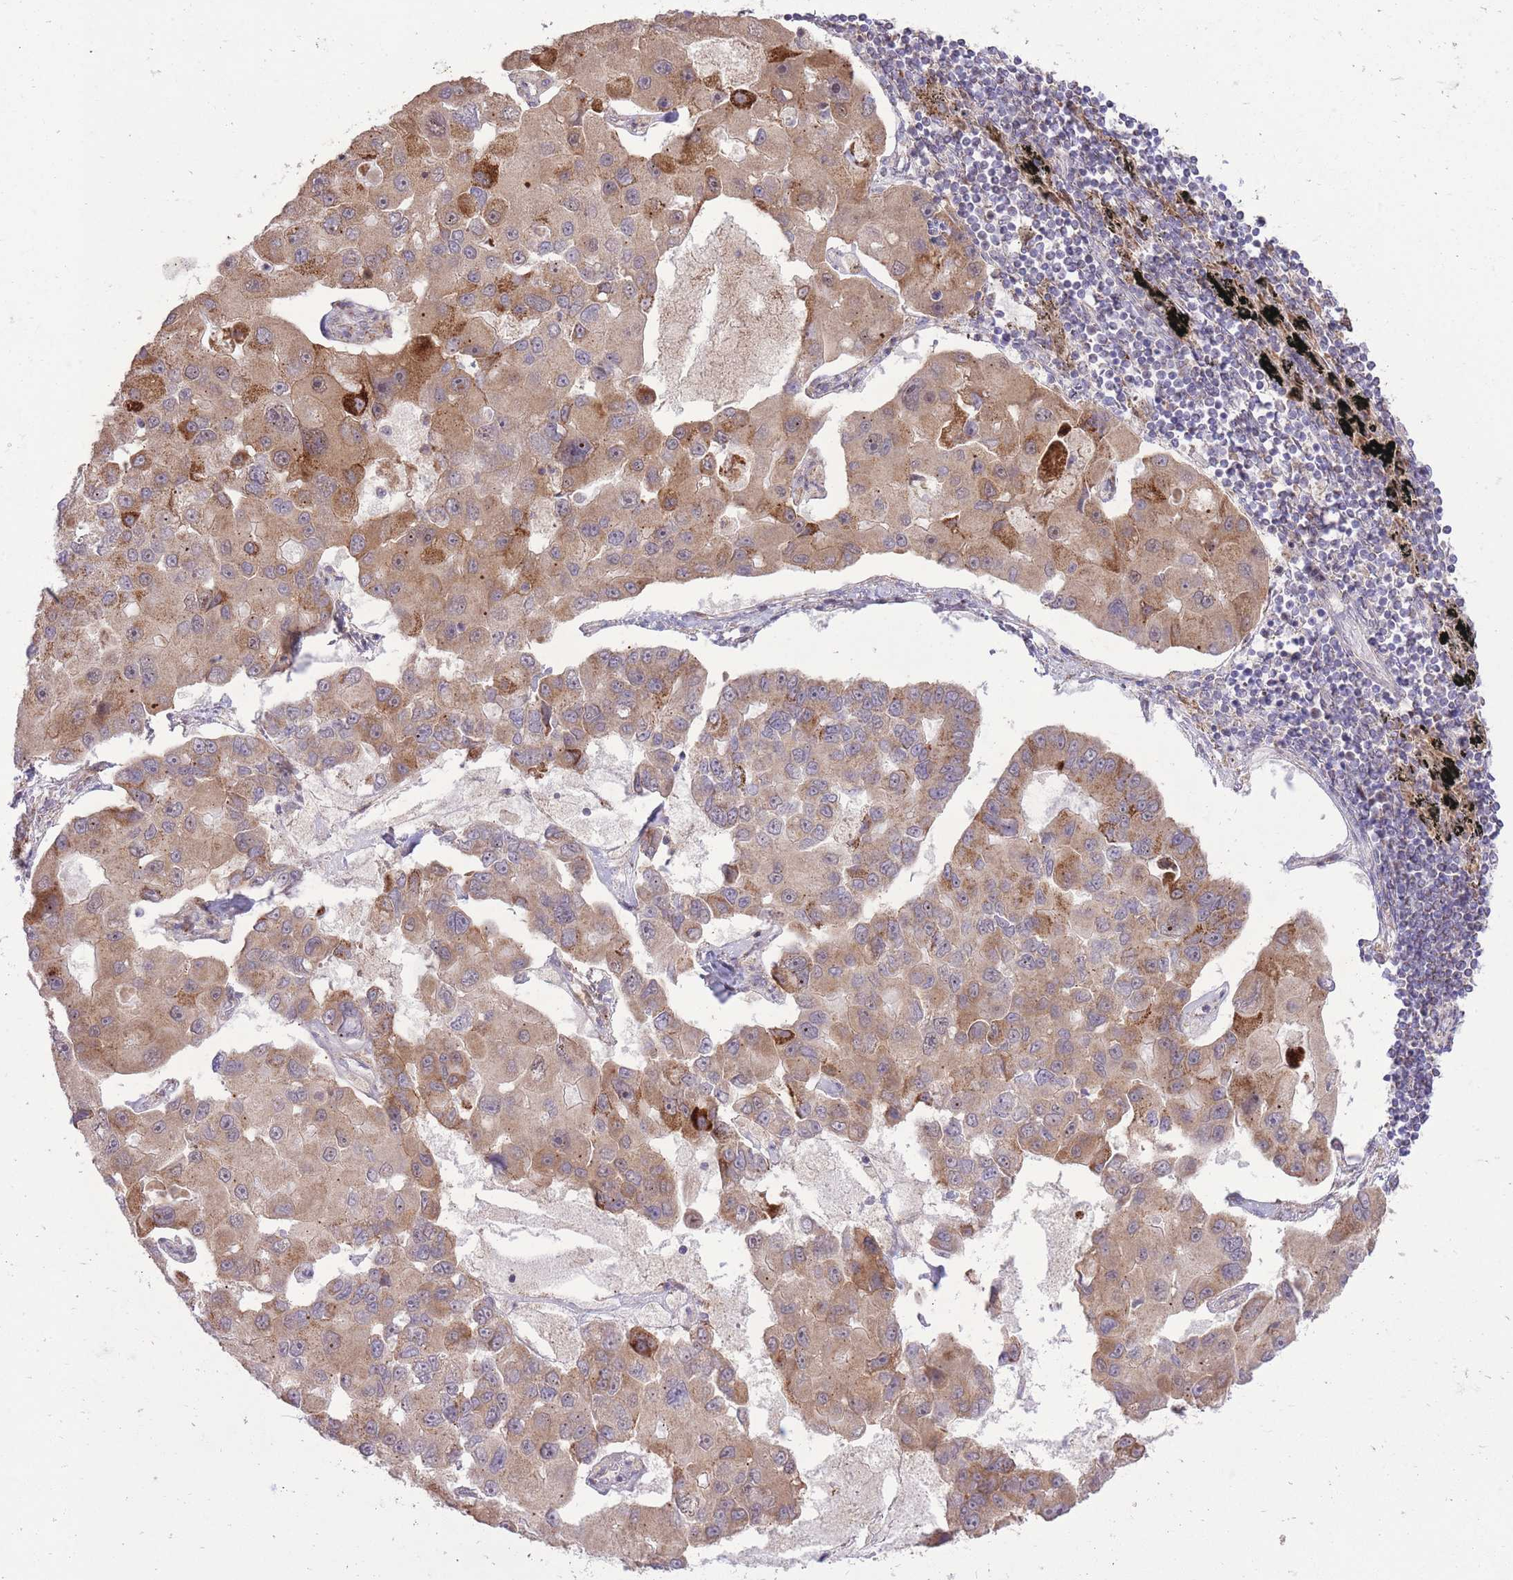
{"staining": {"intensity": "moderate", "quantity": ">75%", "location": "cytoplasmic/membranous"}, "tissue": "lung cancer", "cell_type": "Tumor cells", "image_type": "cancer", "snomed": [{"axis": "morphology", "description": "Adenocarcinoma, NOS"}, {"axis": "topography", "description": "Lung"}], "caption": "The histopathology image reveals staining of adenocarcinoma (lung), revealing moderate cytoplasmic/membranous protein staining (brown color) within tumor cells.", "gene": "SLC4A4", "patient": {"sex": "female", "age": 54}}